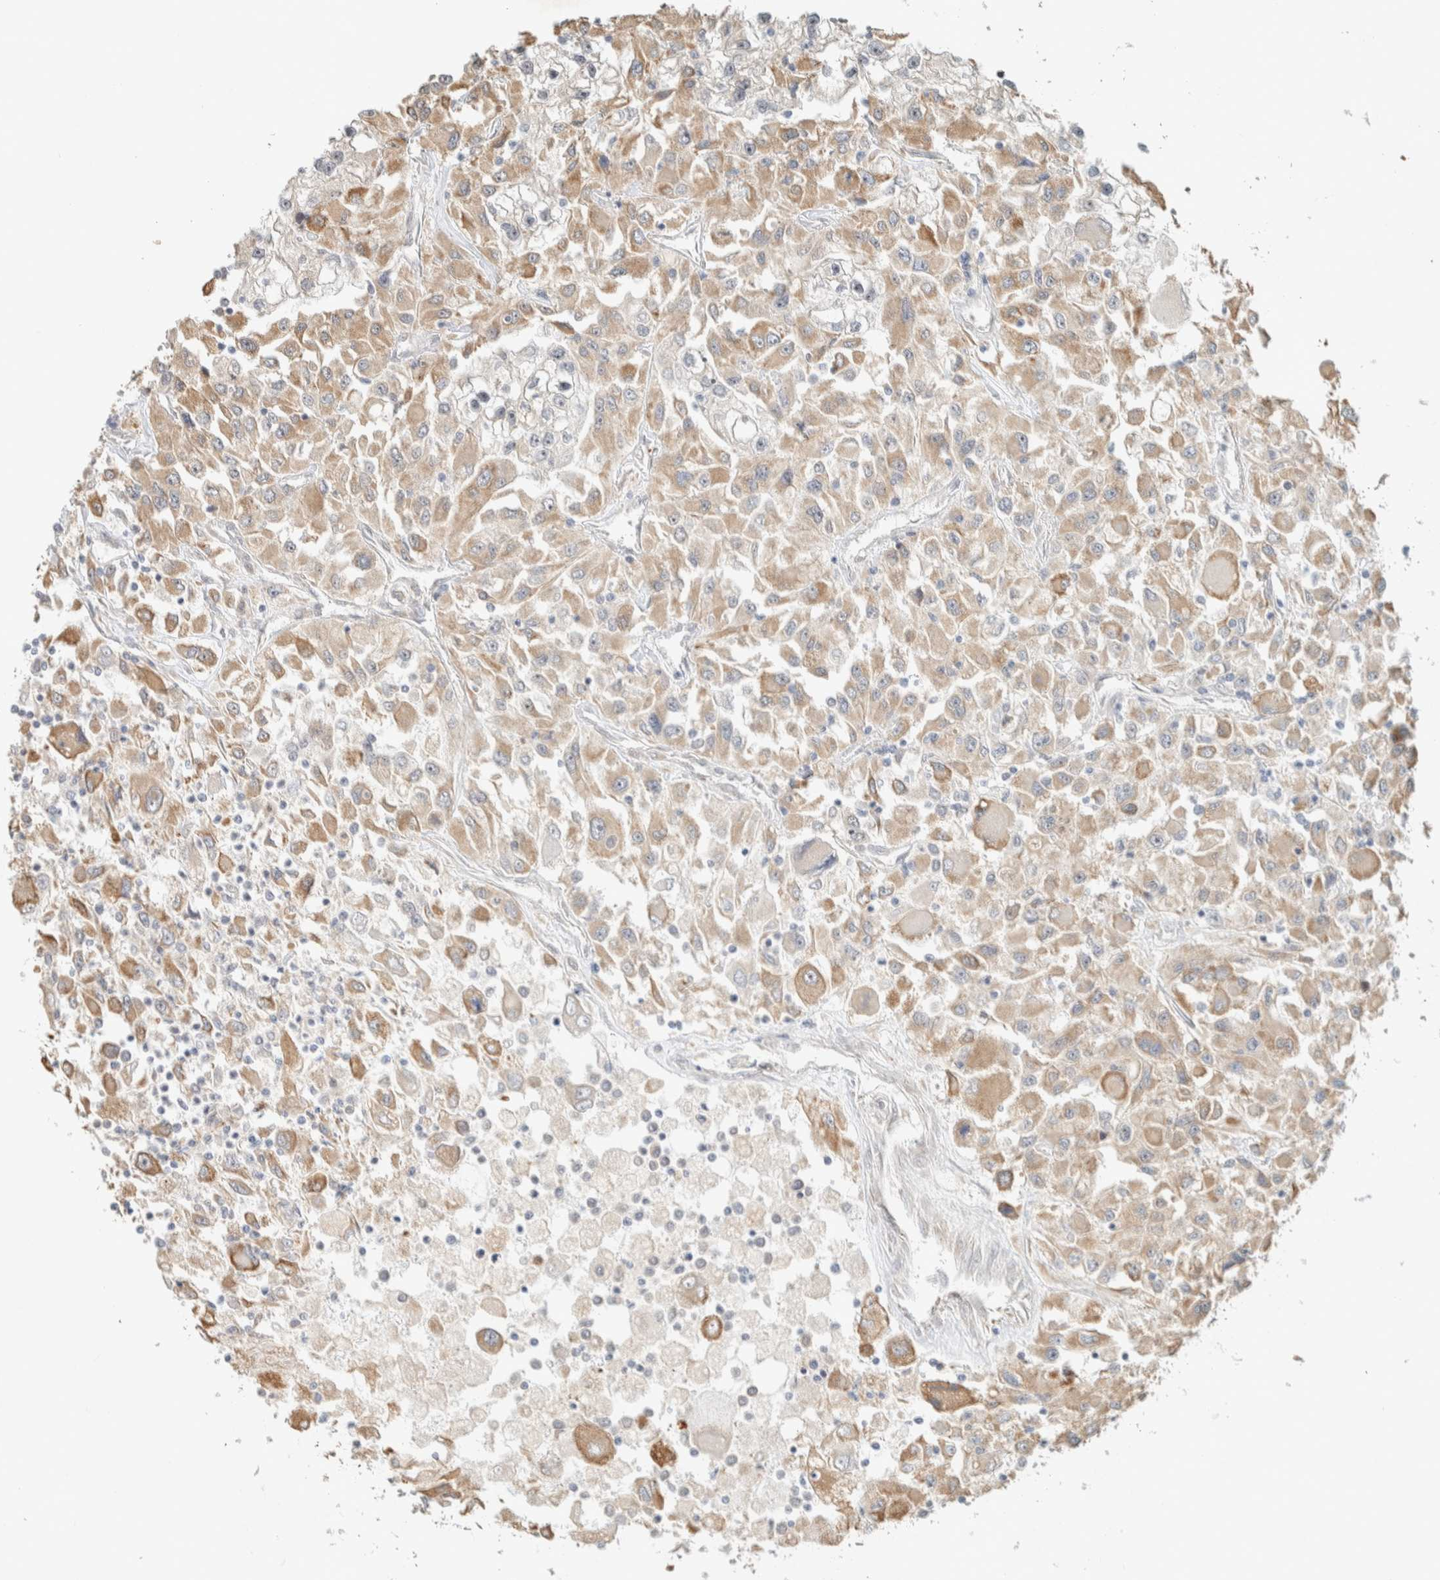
{"staining": {"intensity": "moderate", "quantity": ">75%", "location": "cytoplasmic/membranous"}, "tissue": "renal cancer", "cell_type": "Tumor cells", "image_type": "cancer", "snomed": [{"axis": "morphology", "description": "Adenocarcinoma, NOS"}, {"axis": "topography", "description": "Kidney"}], "caption": "Renal cancer (adenocarcinoma) was stained to show a protein in brown. There is medium levels of moderate cytoplasmic/membranous expression in about >75% of tumor cells. (Stains: DAB in brown, nuclei in blue, Microscopy: brightfield microscopy at high magnification).", "gene": "KLHL40", "patient": {"sex": "female", "age": 52}}